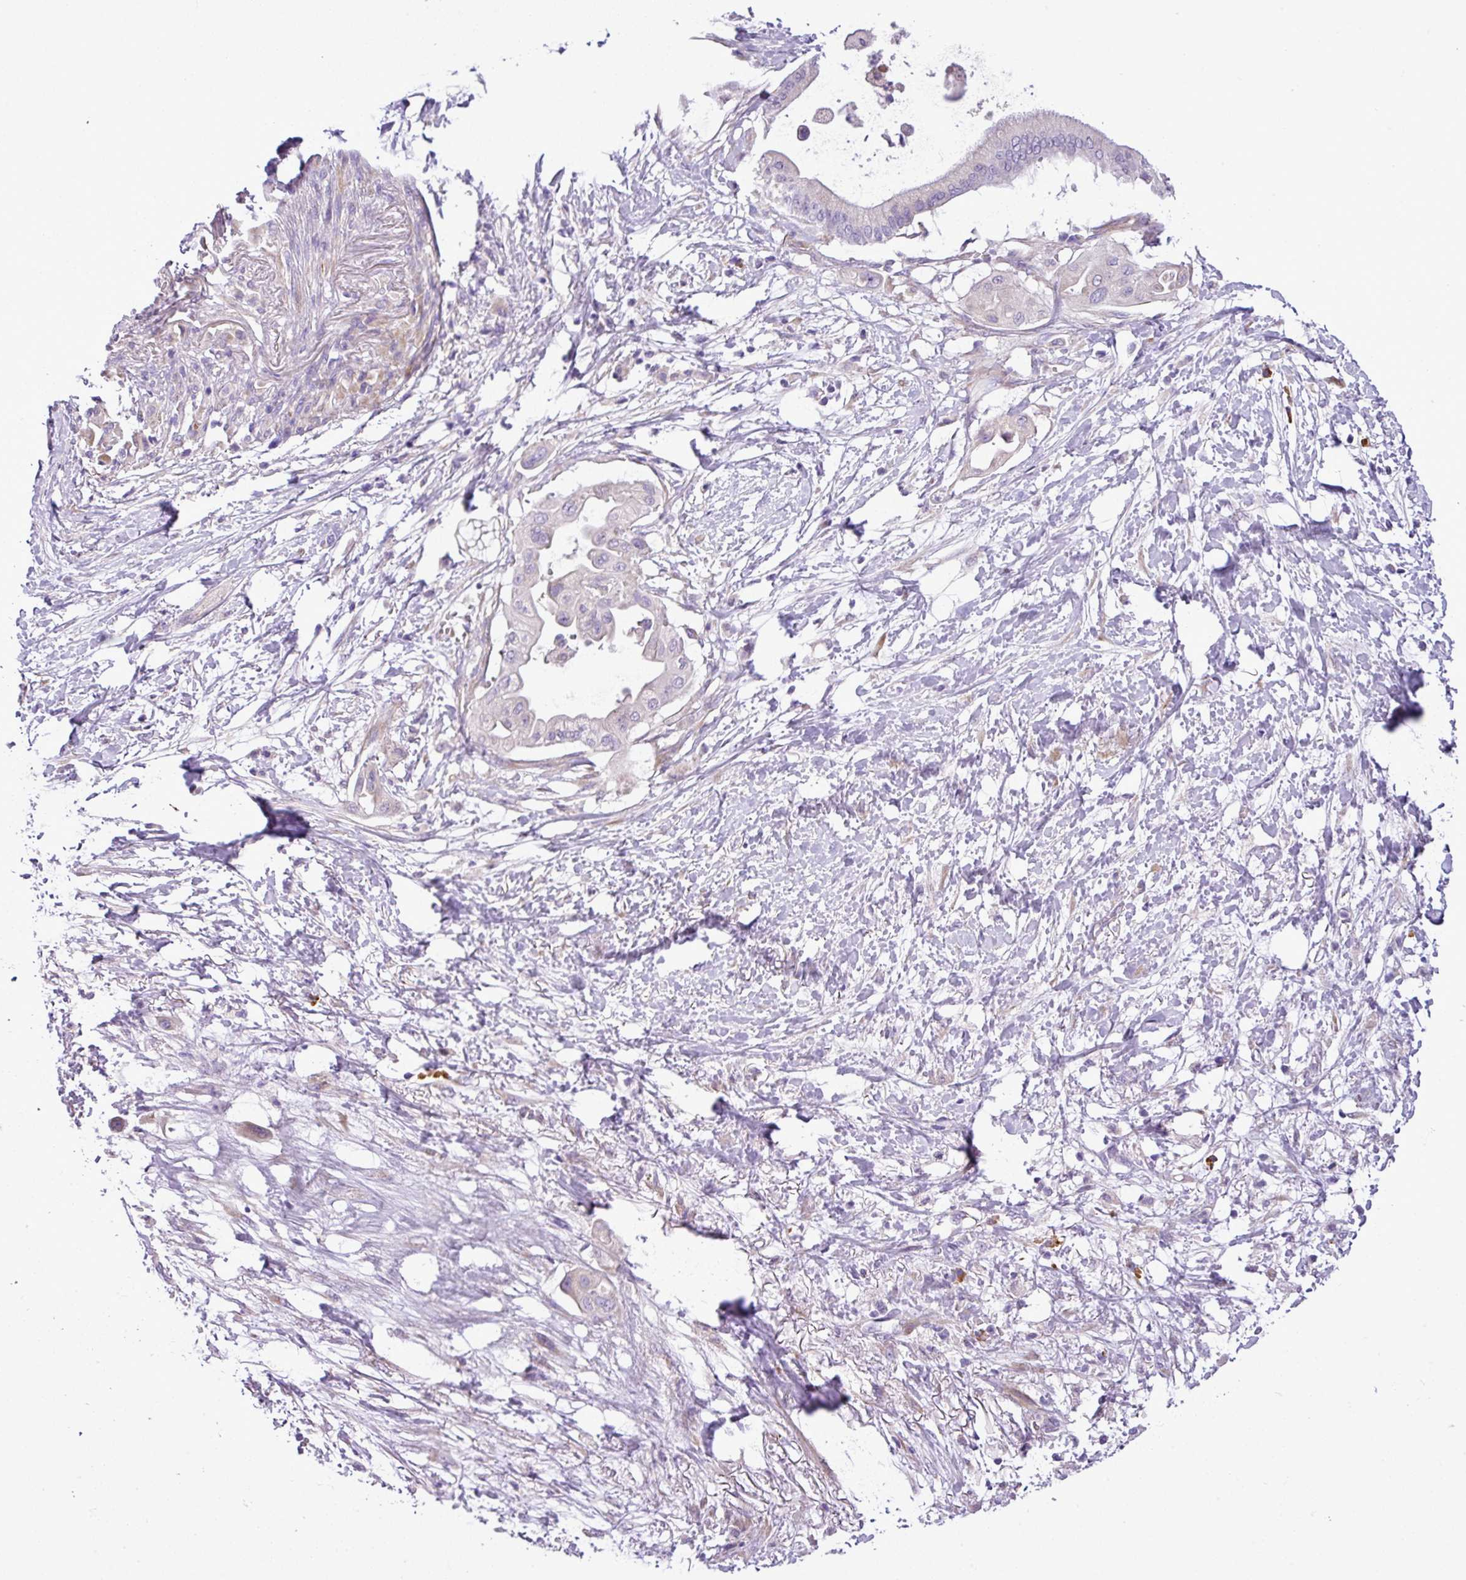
{"staining": {"intensity": "negative", "quantity": "none", "location": "none"}, "tissue": "pancreatic cancer", "cell_type": "Tumor cells", "image_type": "cancer", "snomed": [{"axis": "morphology", "description": "Adenocarcinoma, NOS"}, {"axis": "topography", "description": "Pancreas"}], "caption": "The micrograph shows no significant expression in tumor cells of pancreatic adenocarcinoma.", "gene": "MOCS3", "patient": {"sex": "male", "age": 68}}